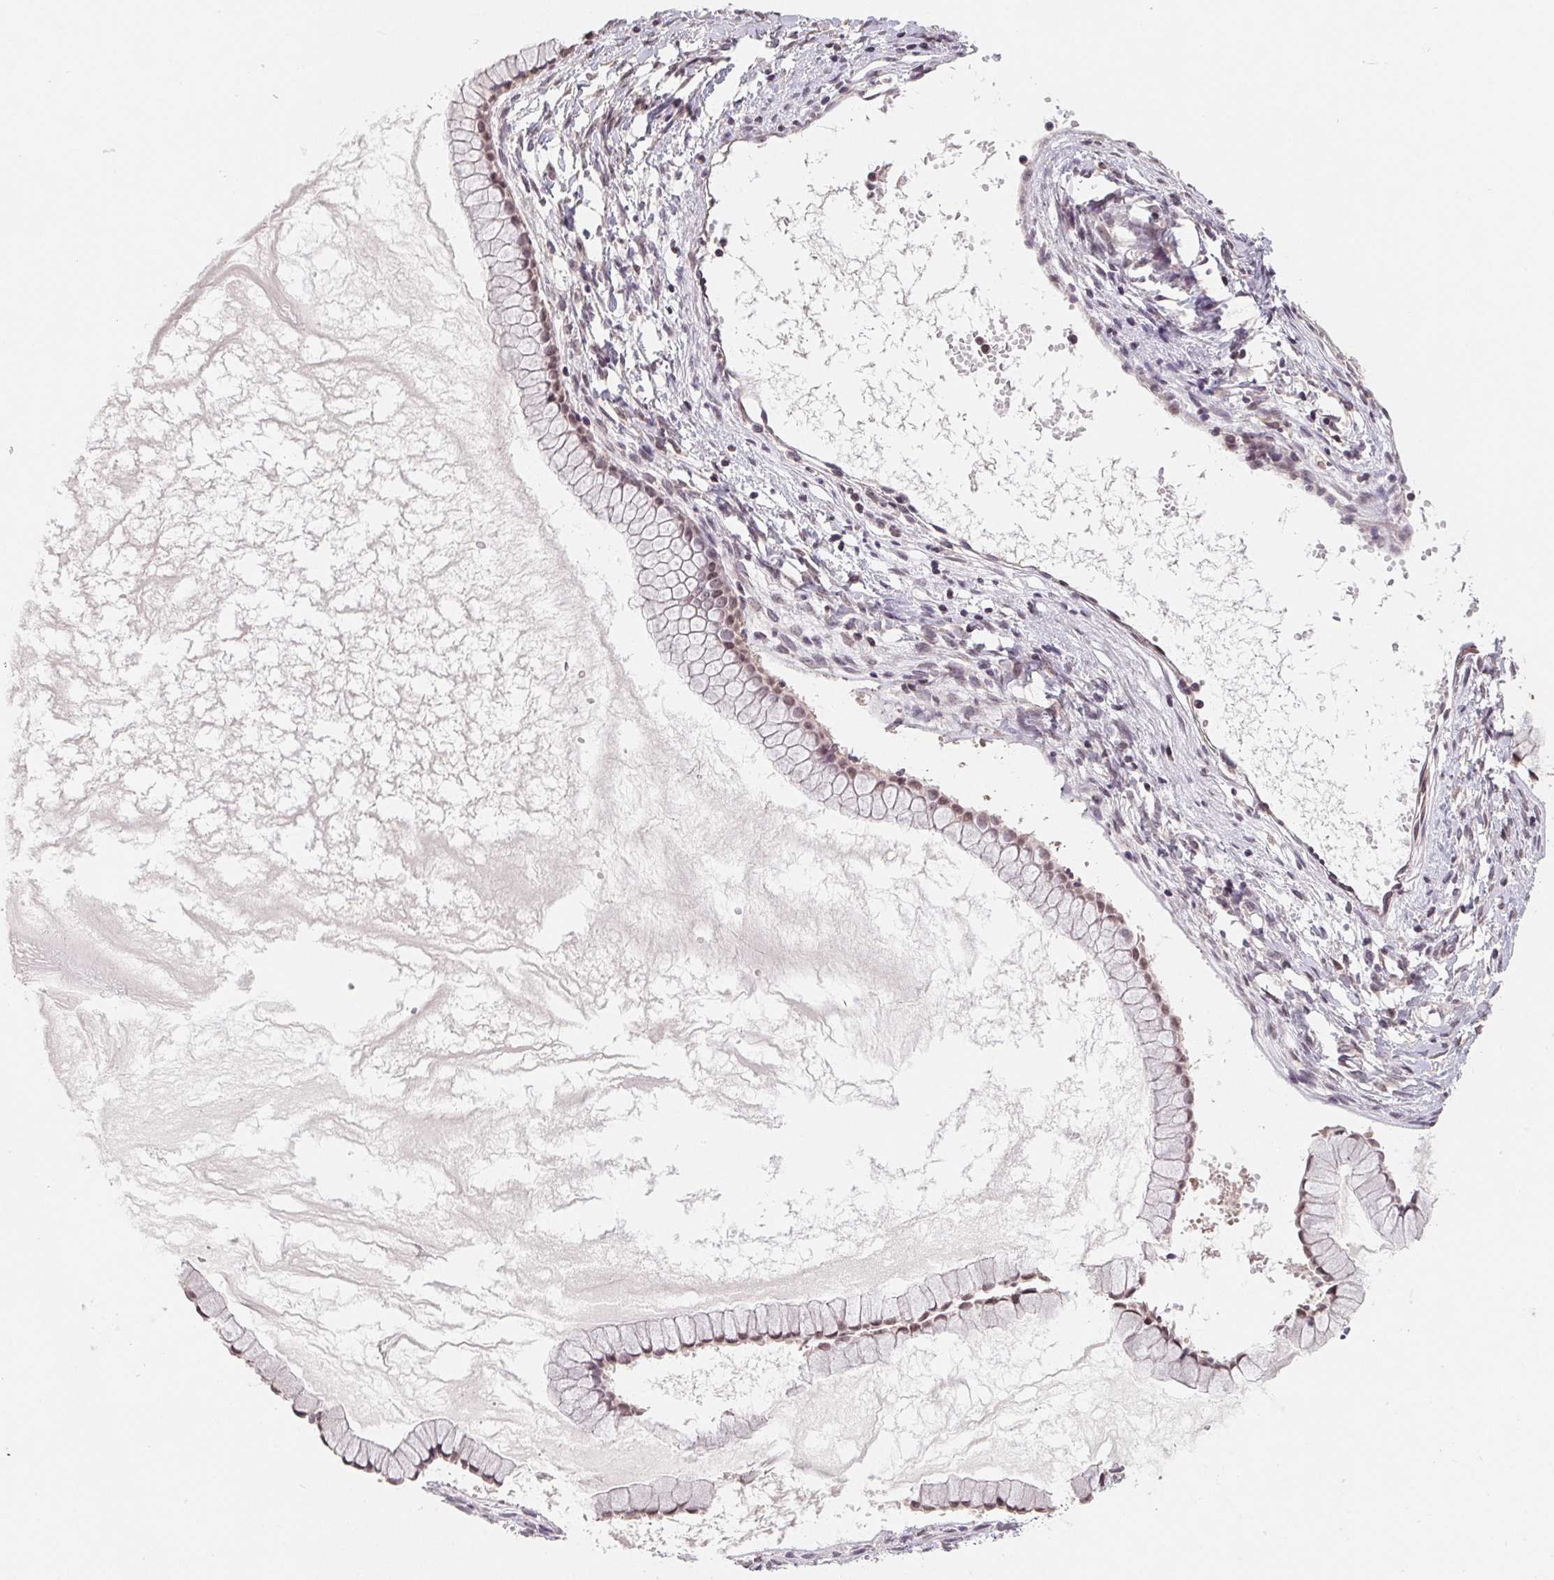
{"staining": {"intensity": "weak", "quantity": ">75%", "location": "nuclear"}, "tissue": "ovarian cancer", "cell_type": "Tumor cells", "image_type": "cancer", "snomed": [{"axis": "morphology", "description": "Cystadenocarcinoma, mucinous, NOS"}, {"axis": "topography", "description": "Ovary"}], "caption": "The photomicrograph reveals immunohistochemical staining of ovarian mucinous cystadenocarcinoma. There is weak nuclear expression is appreciated in approximately >75% of tumor cells.", "gene": "HMGN3", "patient": {"sex": "female", "age": 41}}